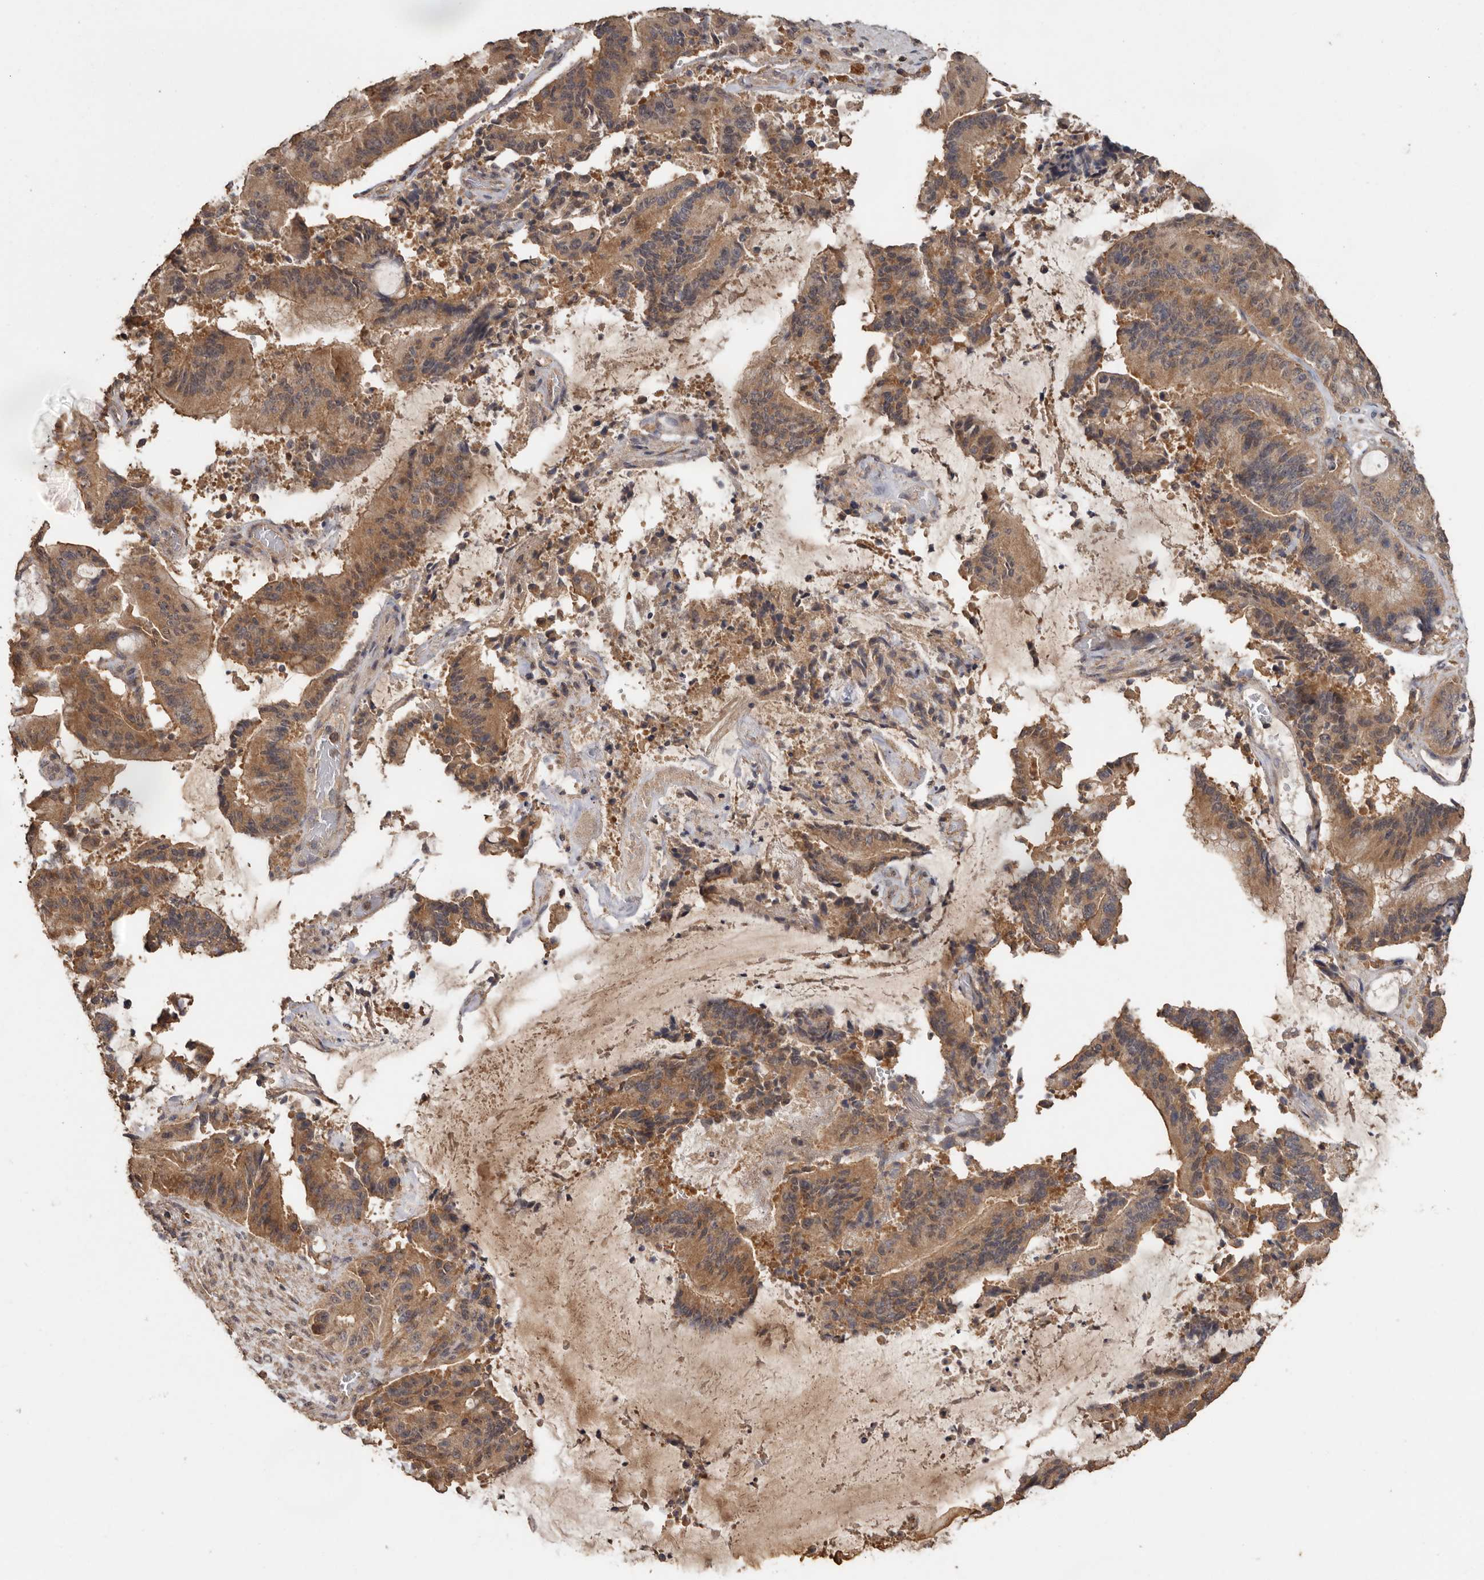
{"staining": {"intensity": "moderate", "quantity": ">75%", "location": "cytoplasmic/membranous"}, "tissue": "liver cancer", "cell_type": "Tumor cells", "image_type": "cancer", "snomed": [{"axis": "morphology", "description": "Normal tissue, NOS"}, {"axis": "morphology", "description": "Cholangiocarcinoma"}, {"axis": "topography", "description": "Liver"}, {"axis": "topography", "description": "Peripheral nerve tissue"}], "caption": "Moderate cytoplasmic/membranous staining is present in about >75% of tumor cells in cholangiocarcinoma (liver).", "gene": "RWDD1", "patient": {"sex": "female", "age": 73}}